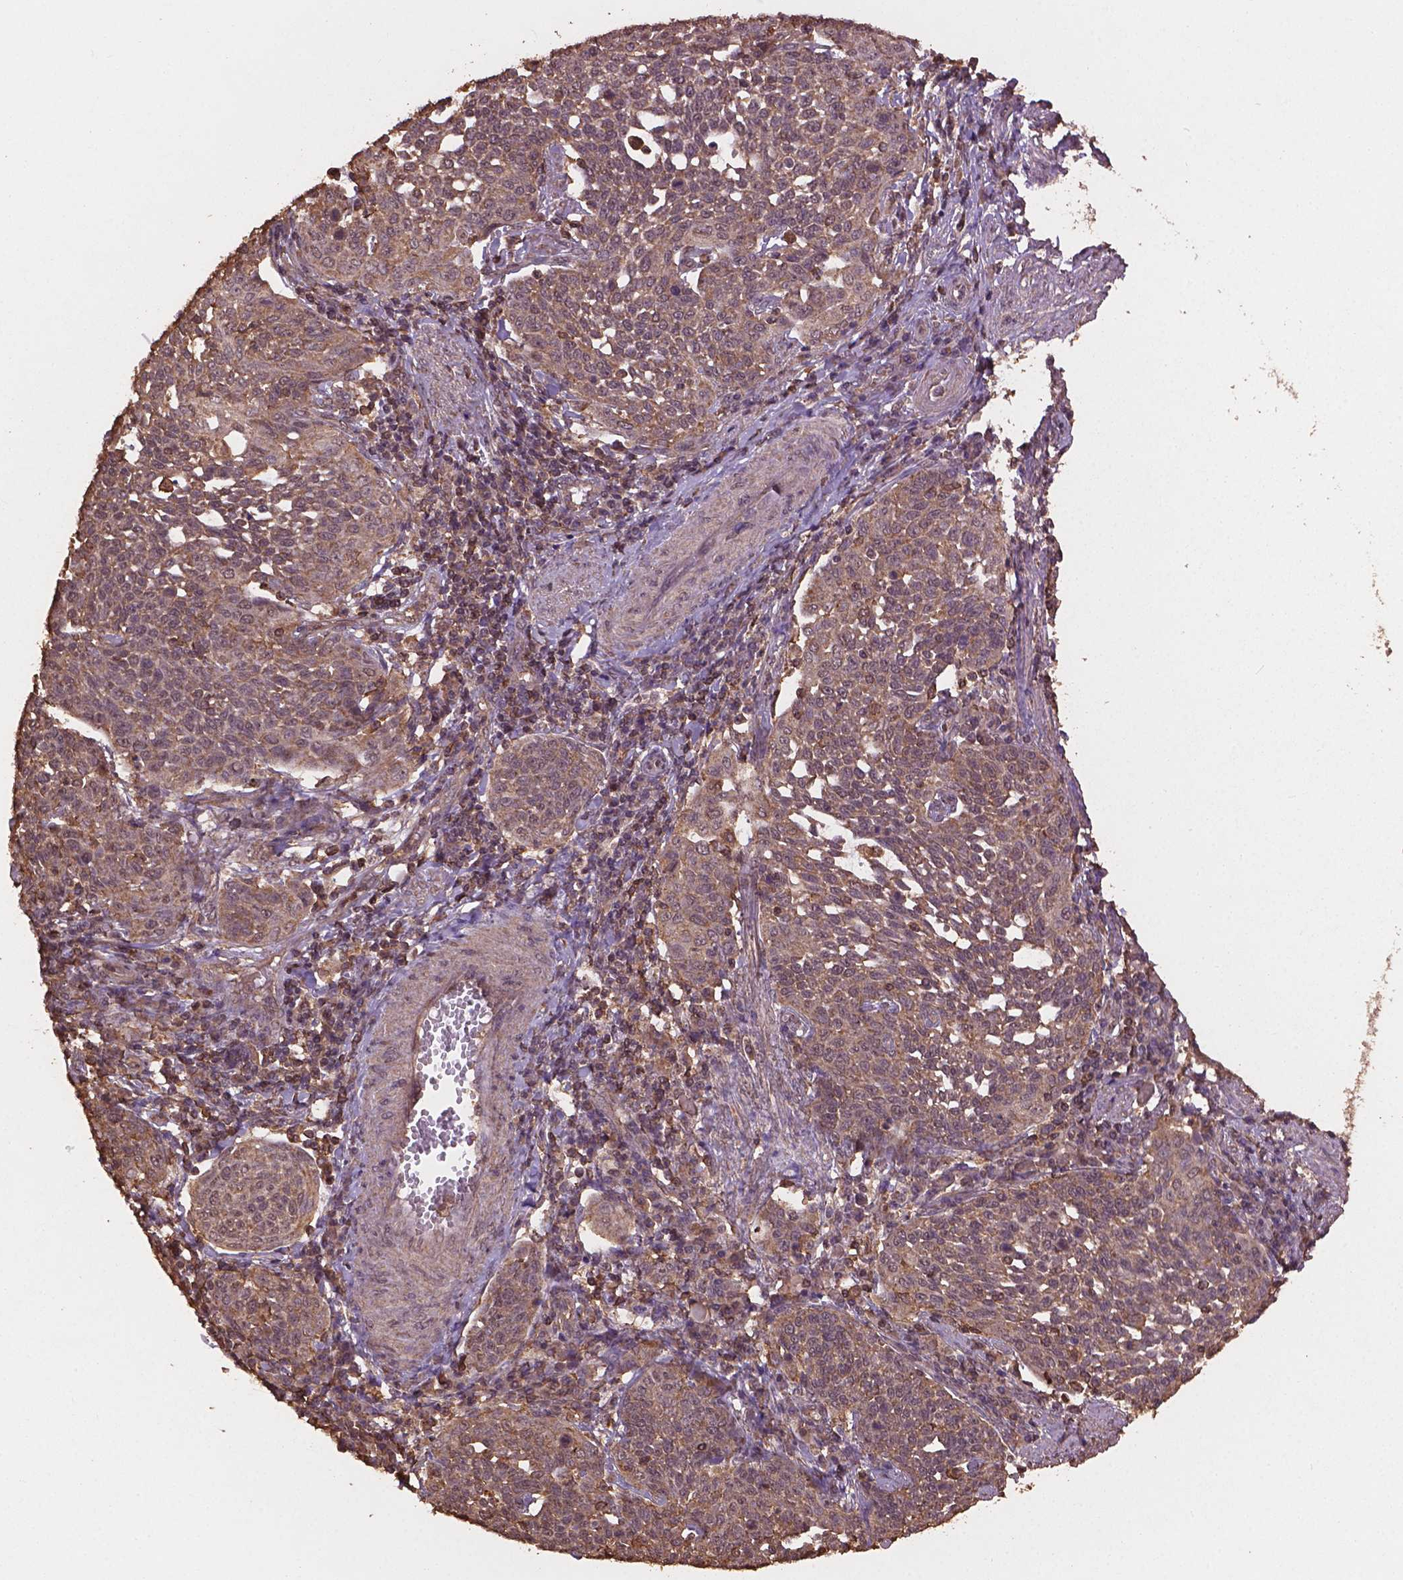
{"staining": {"intensity": "weak", "quantity": ">75%", "location": "cytoplasmic/membranous"}, "tissue": "cervical cancer", "cell_type": "Tumor cells", "image_type": "cancer", "snomed": [{"axis": "morphology", "description": "Squamous cell carcinoma, NOS"}, {"axis": "topography", "description": "Cervix"}], "caption": "This micrograph exhibits immunohistochemistry staining of human cervical cancer (squamous cell carcinoma), with low weak cytoplasmic/membranous expression in approximately >75% of tumor cells.", "gene": "BABAM1", "patient": {"sex": "female", "age": 34}}